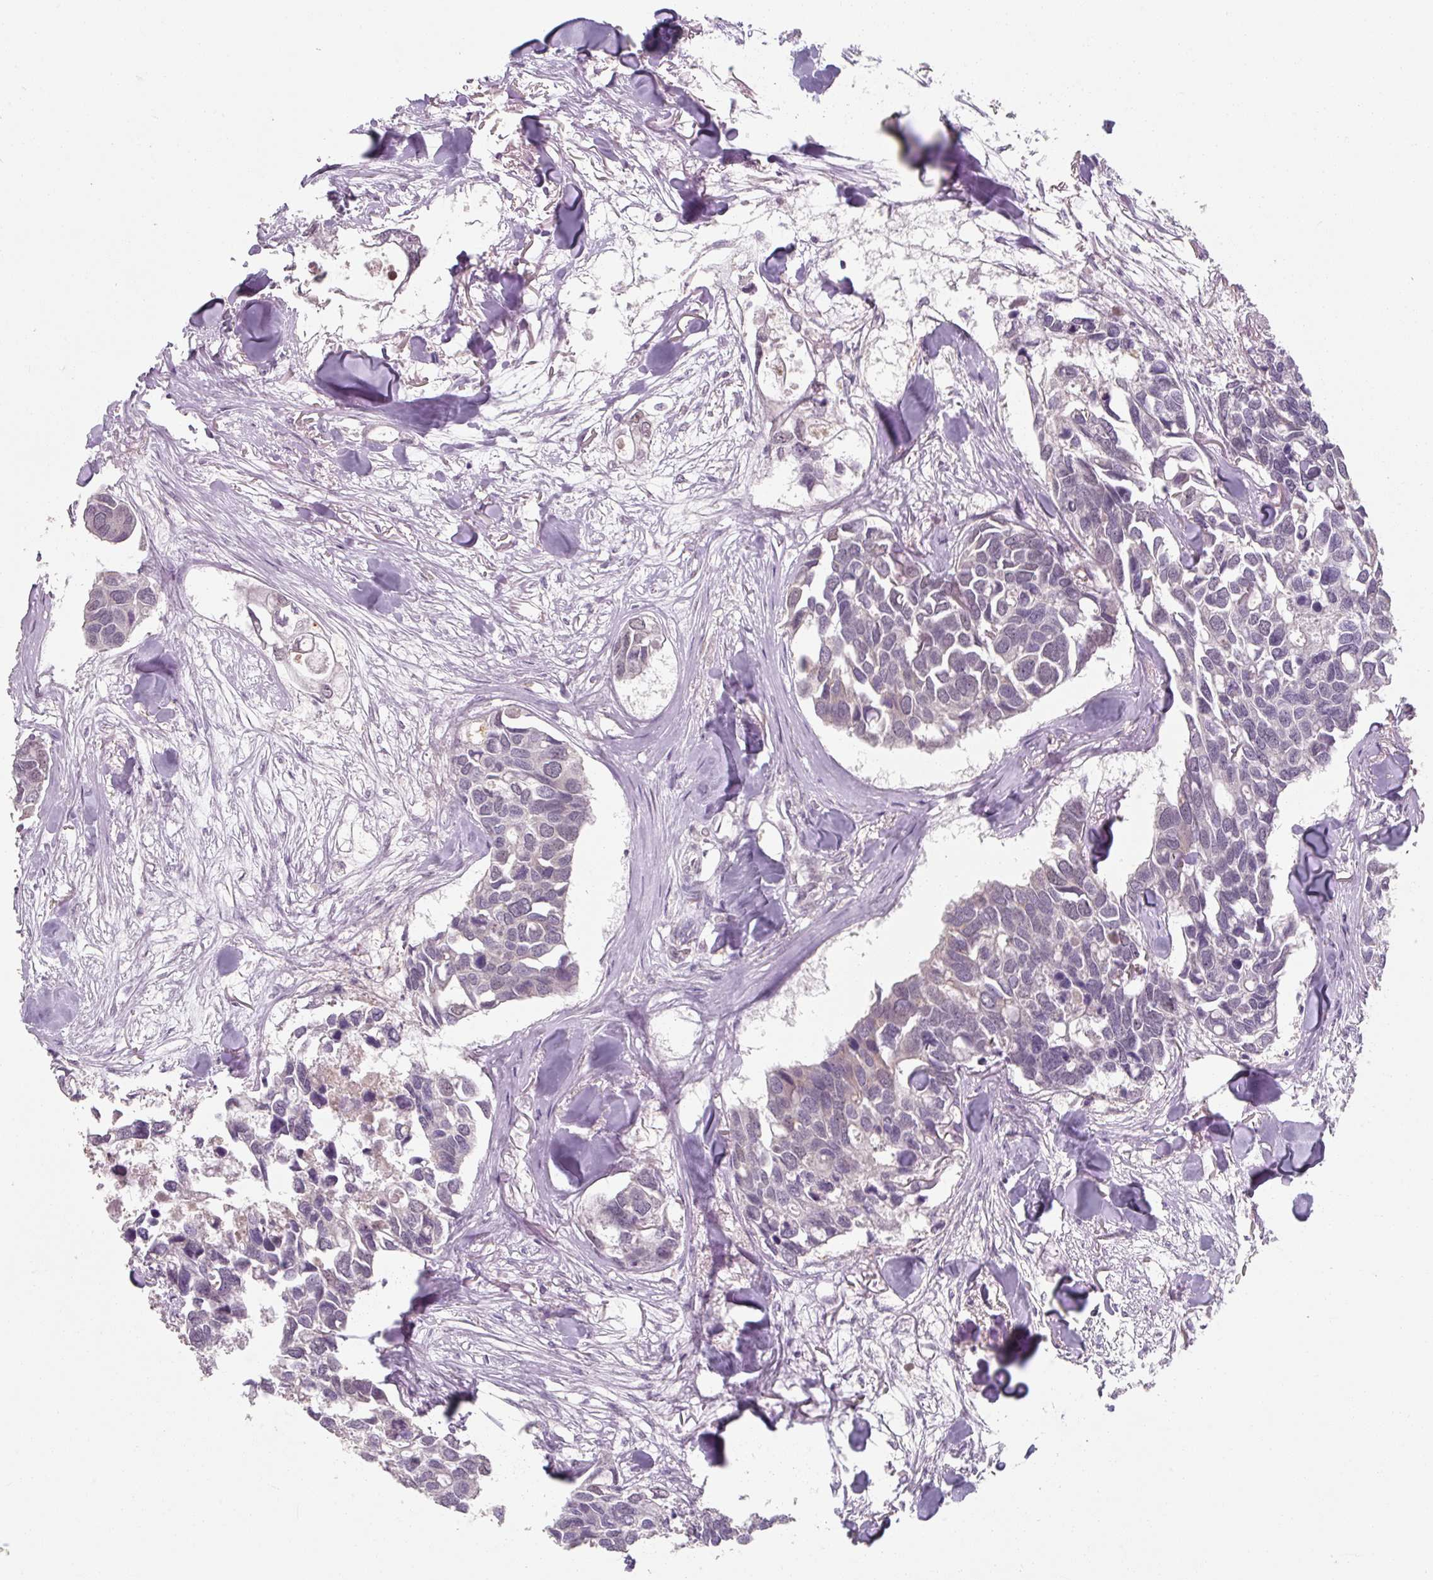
{"staining": {"intensity": "negative", "quantity": "none", "location": "none"}, "tissue": "breast cancer", "cell_type": "Tumor cells", "image_type": "cancer", "snomed": [{"axis": "morphology", "description": "Duct carcinoma"}, {"axis": "topography", "description": "Breast"}], "caption": "Photomicrograph shows no protein expression in tumor cells of invasive ductal carcinoma (breast) tissue.", "gene": "ZFTRAF1", "patient": {"sex": "female", "age": 83}}